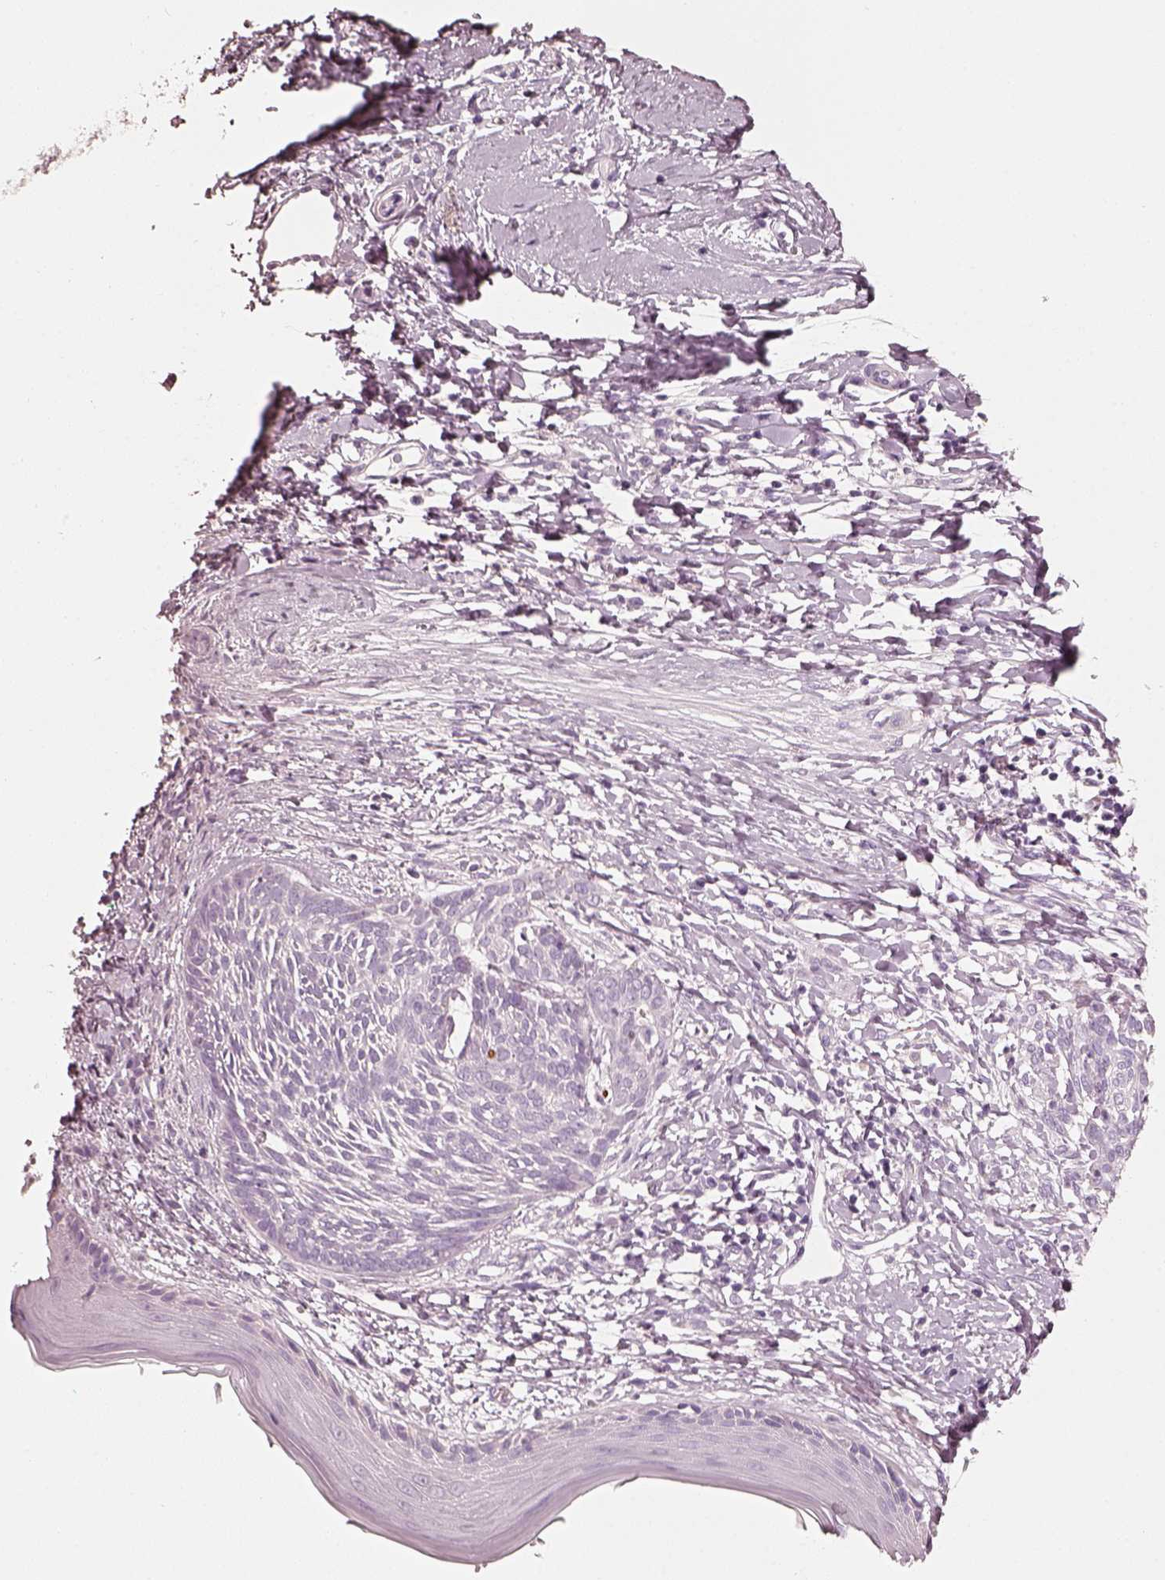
{"staining": {"intensity": "negative", "quantity": "none", "location": "none"}, "tissue": "skin cancer", "cell_type": "Tumor cells", "image_type": "cancer", "snomed": [{"axis": "morphology", "description": "Normal tissue, NOS"}, {"axis": "morphology", "description": "Basal cell carcinoma"}, {"axis": "topography", "description": "Skin"}], "caption": "DAB immunohistochemical staining of basal cell carcinoma (skin) shows no significant positivity in tumor cells.", "gene": "R3HDML", "patient": {"sex": "male", "age": 84}}